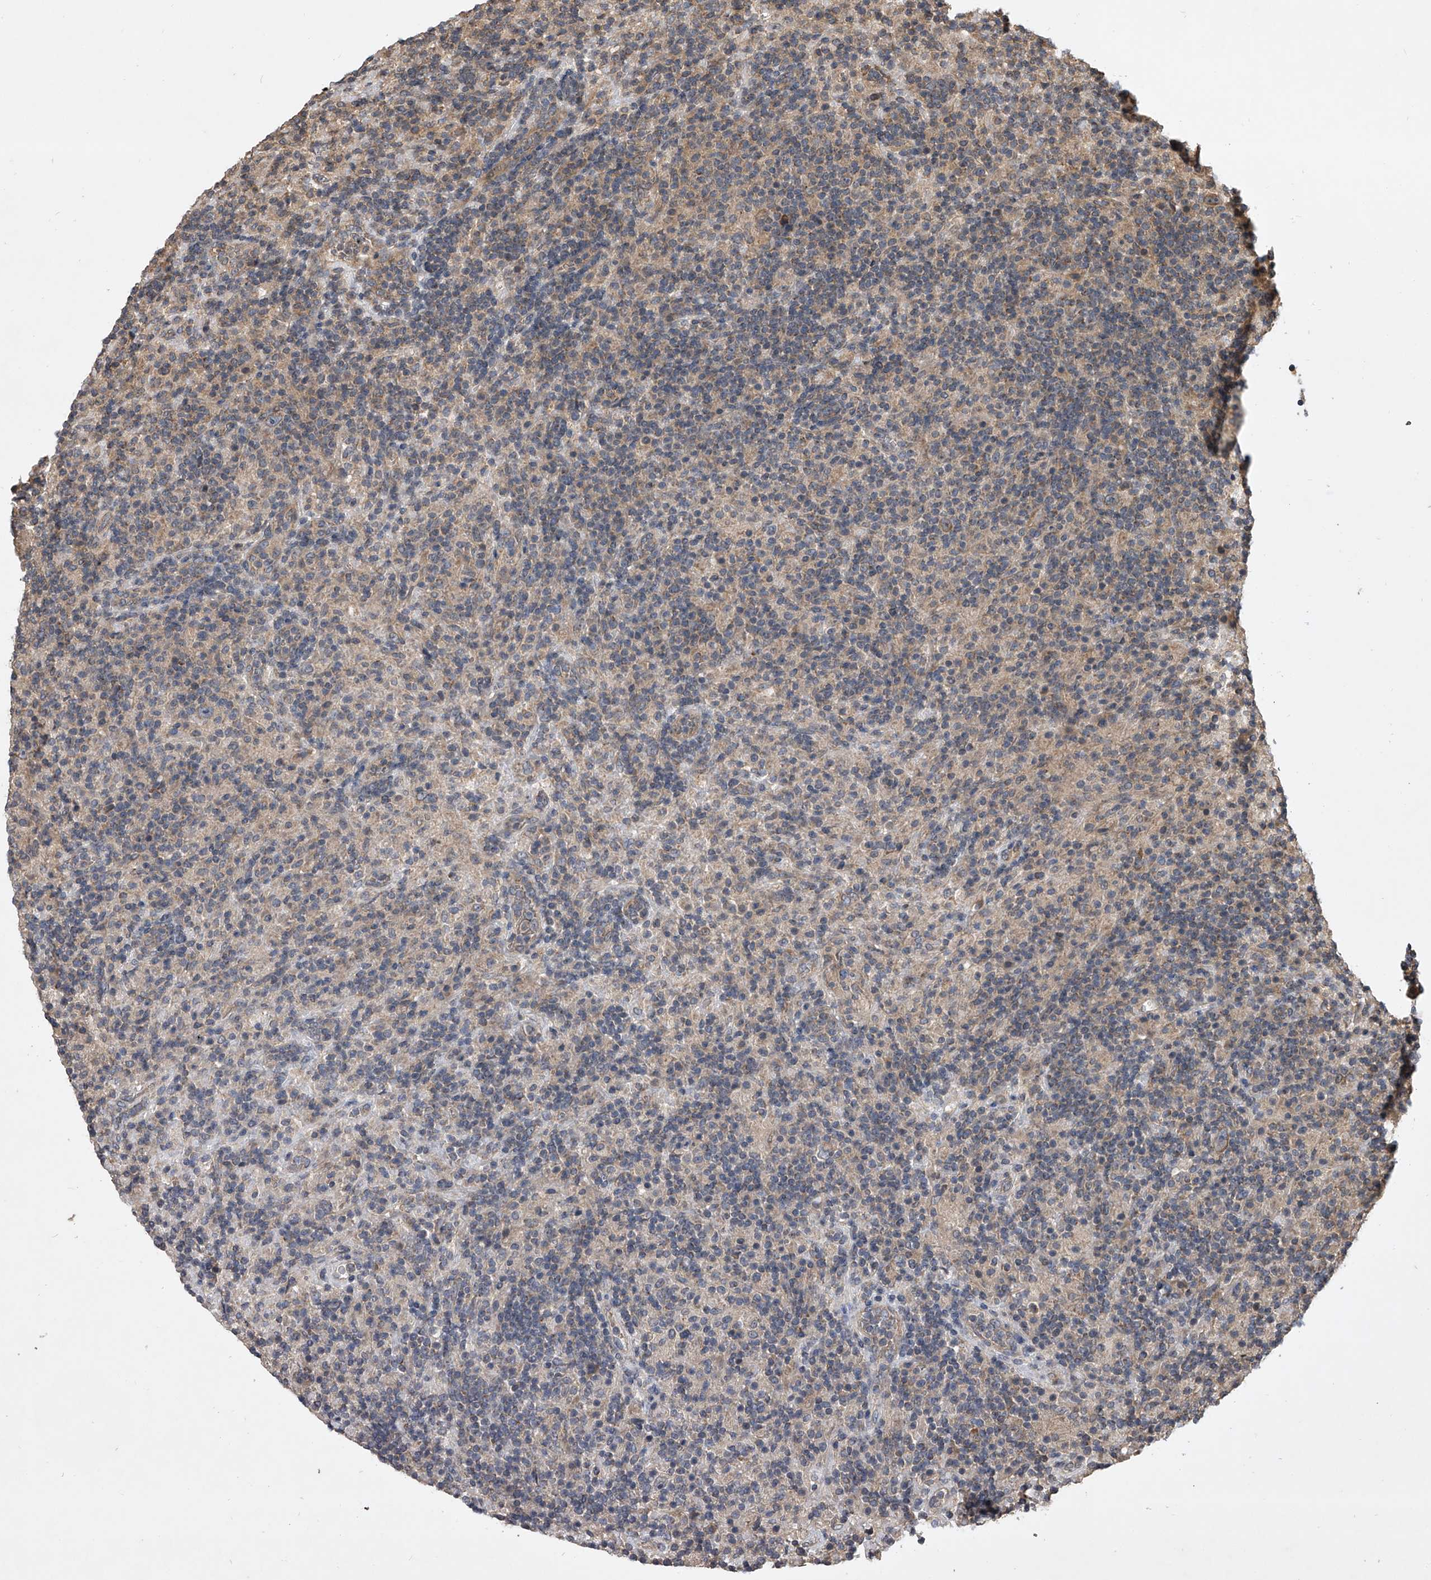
{"staining": {"intensity": "weak", "quantity": "25%-75%", "location": "cytoplasmic/membranous"}, "tissue": "lymphoma", "cell_type": "Tumor cells", "image_type": "cancer", "snomed": [{"axis": "morphology", "description": "Hodgkin's disease, NOS"}, {"axis": "topography", "description": "Lymph node"}], "caption": "Lymphoma was stained to show a protein in brown. There is low levels of weak cytoplasmic/membranous staining in about 25%-75% of tumor cells.", "gene": "NFS1", "patient": {"sex": "male", "age": 70}}